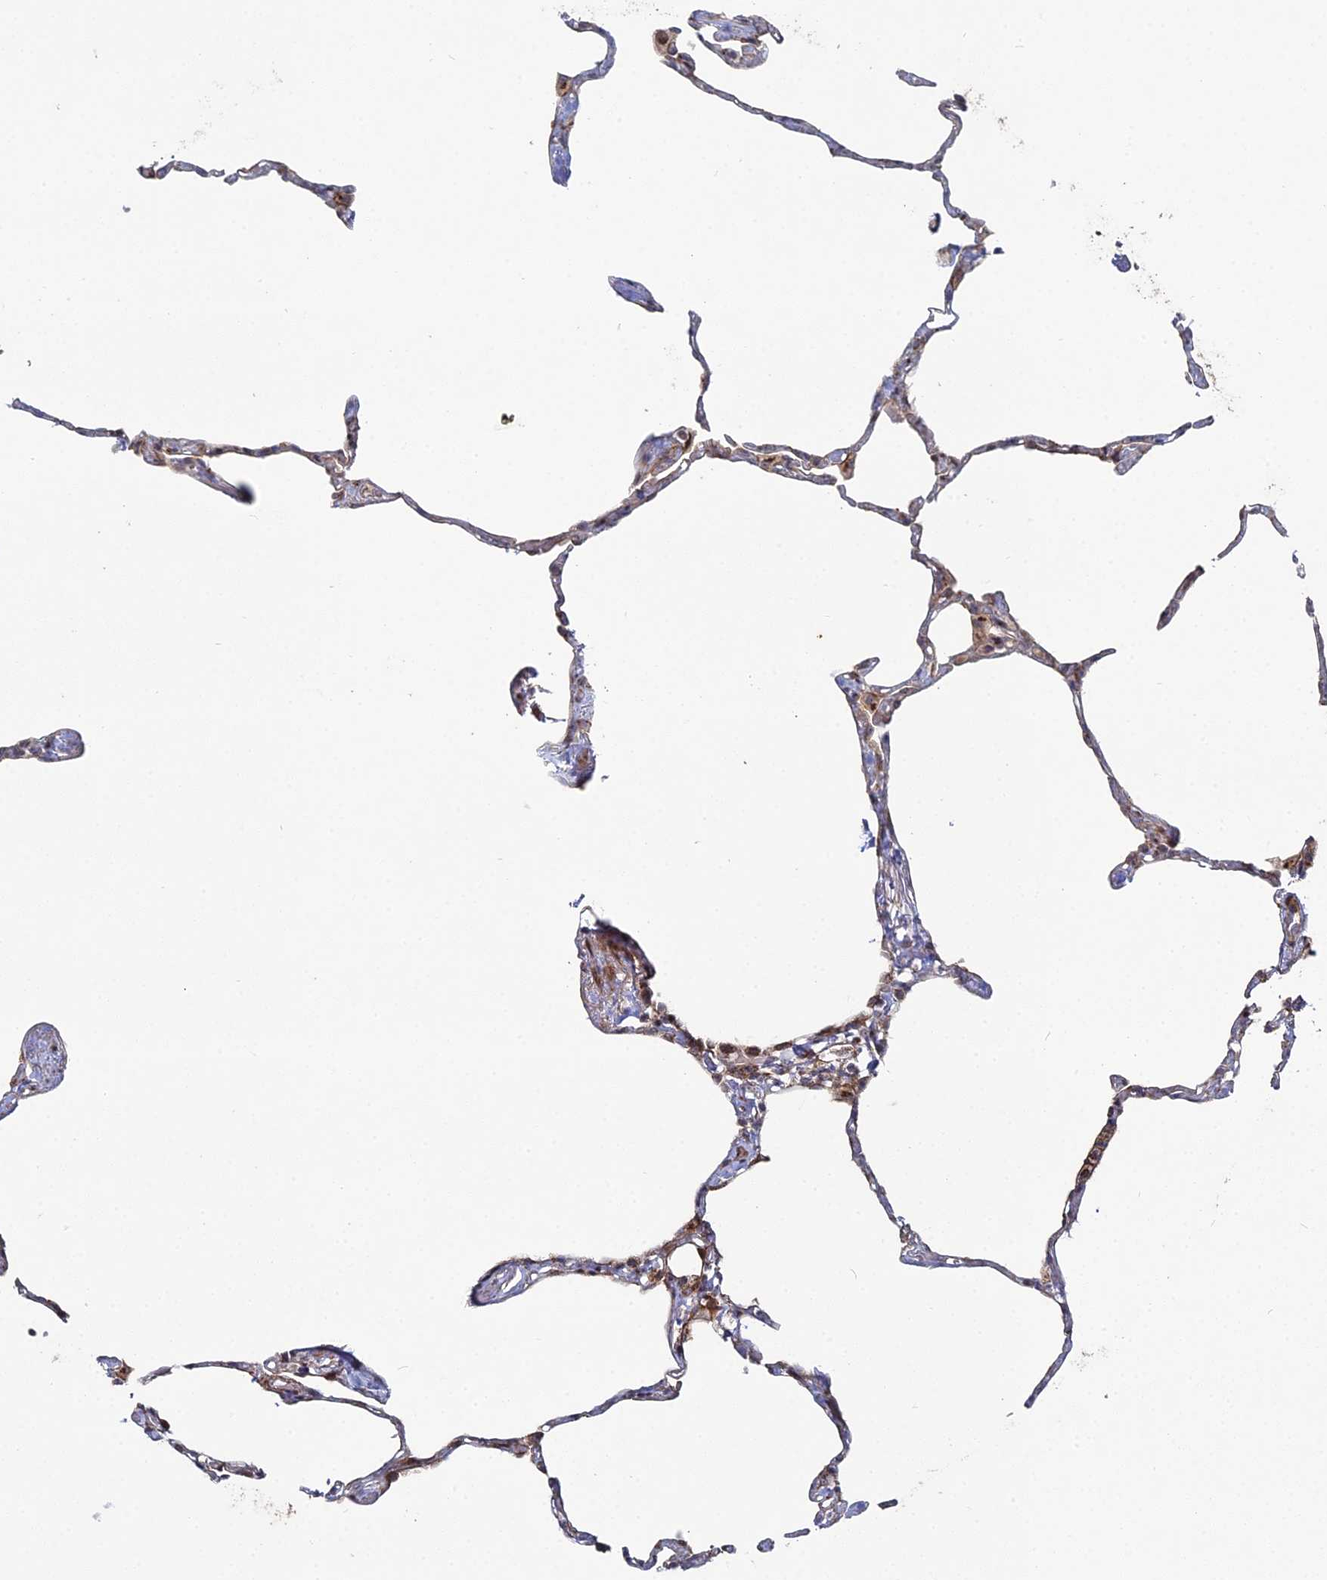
{"staining": {"intensity": "negative", "quantity": "none", "location": "none"}, "tissue": "lung", "cell_type": "Alveolar cells", "image_type": "normal", "snomed": [{"axis": "morphology", "description": "Normal tissue, NOS"}, {"axis": "topography", "description": "Lung"}], "caption": "Immunohistochemistry of unremarkable lung exhibits no positivity in alveolar cells. Nuclei are stained in blue.", "gene": "SGMS1", "patient": {"sex": "male", "age": 65}}